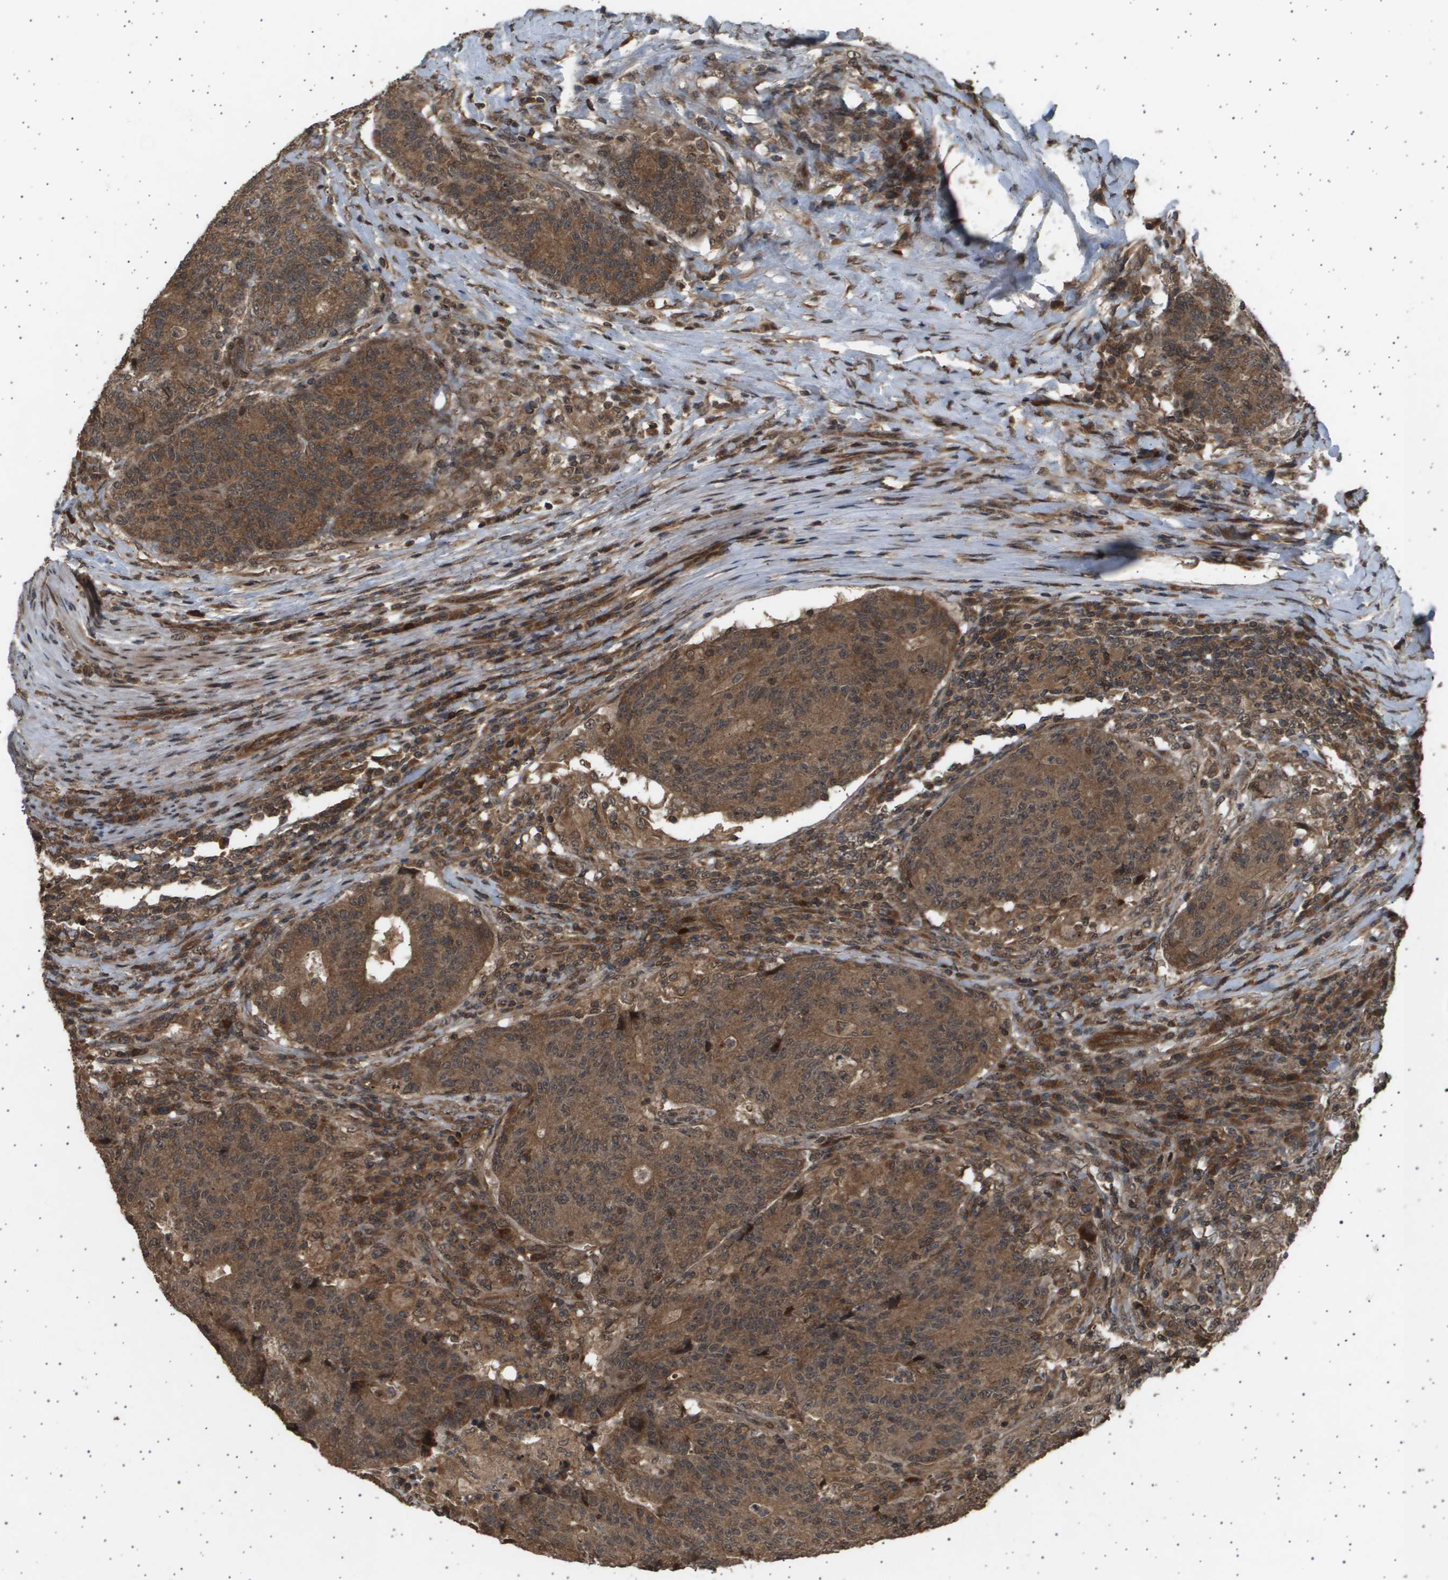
{"staining": {"intensity": "moderate", "quantity": ">75%", "location": "cytoplasmic/membranous,nuclear"}, "tissue": "colorectal cancer", "cell_type": "Tumor cells", "image_type": "cancer", "snomed": [{"axis": "morphology", "description": "Normal tissue, NOS"}, {"axis": "morphology", "description": "Adenocarcinoma, NOS"}, {"axis": "topography", "description": "Colon"}], "caption": "Colorectal cancer (adenocarcinoma) stained with a brown dye demonstrates moderate cytoplasmic/membranous and nuclear positive staining in about >75% of tumor cells.", "gene": "TNRC6A", "patient": {"sex": "female", "age": 75}}